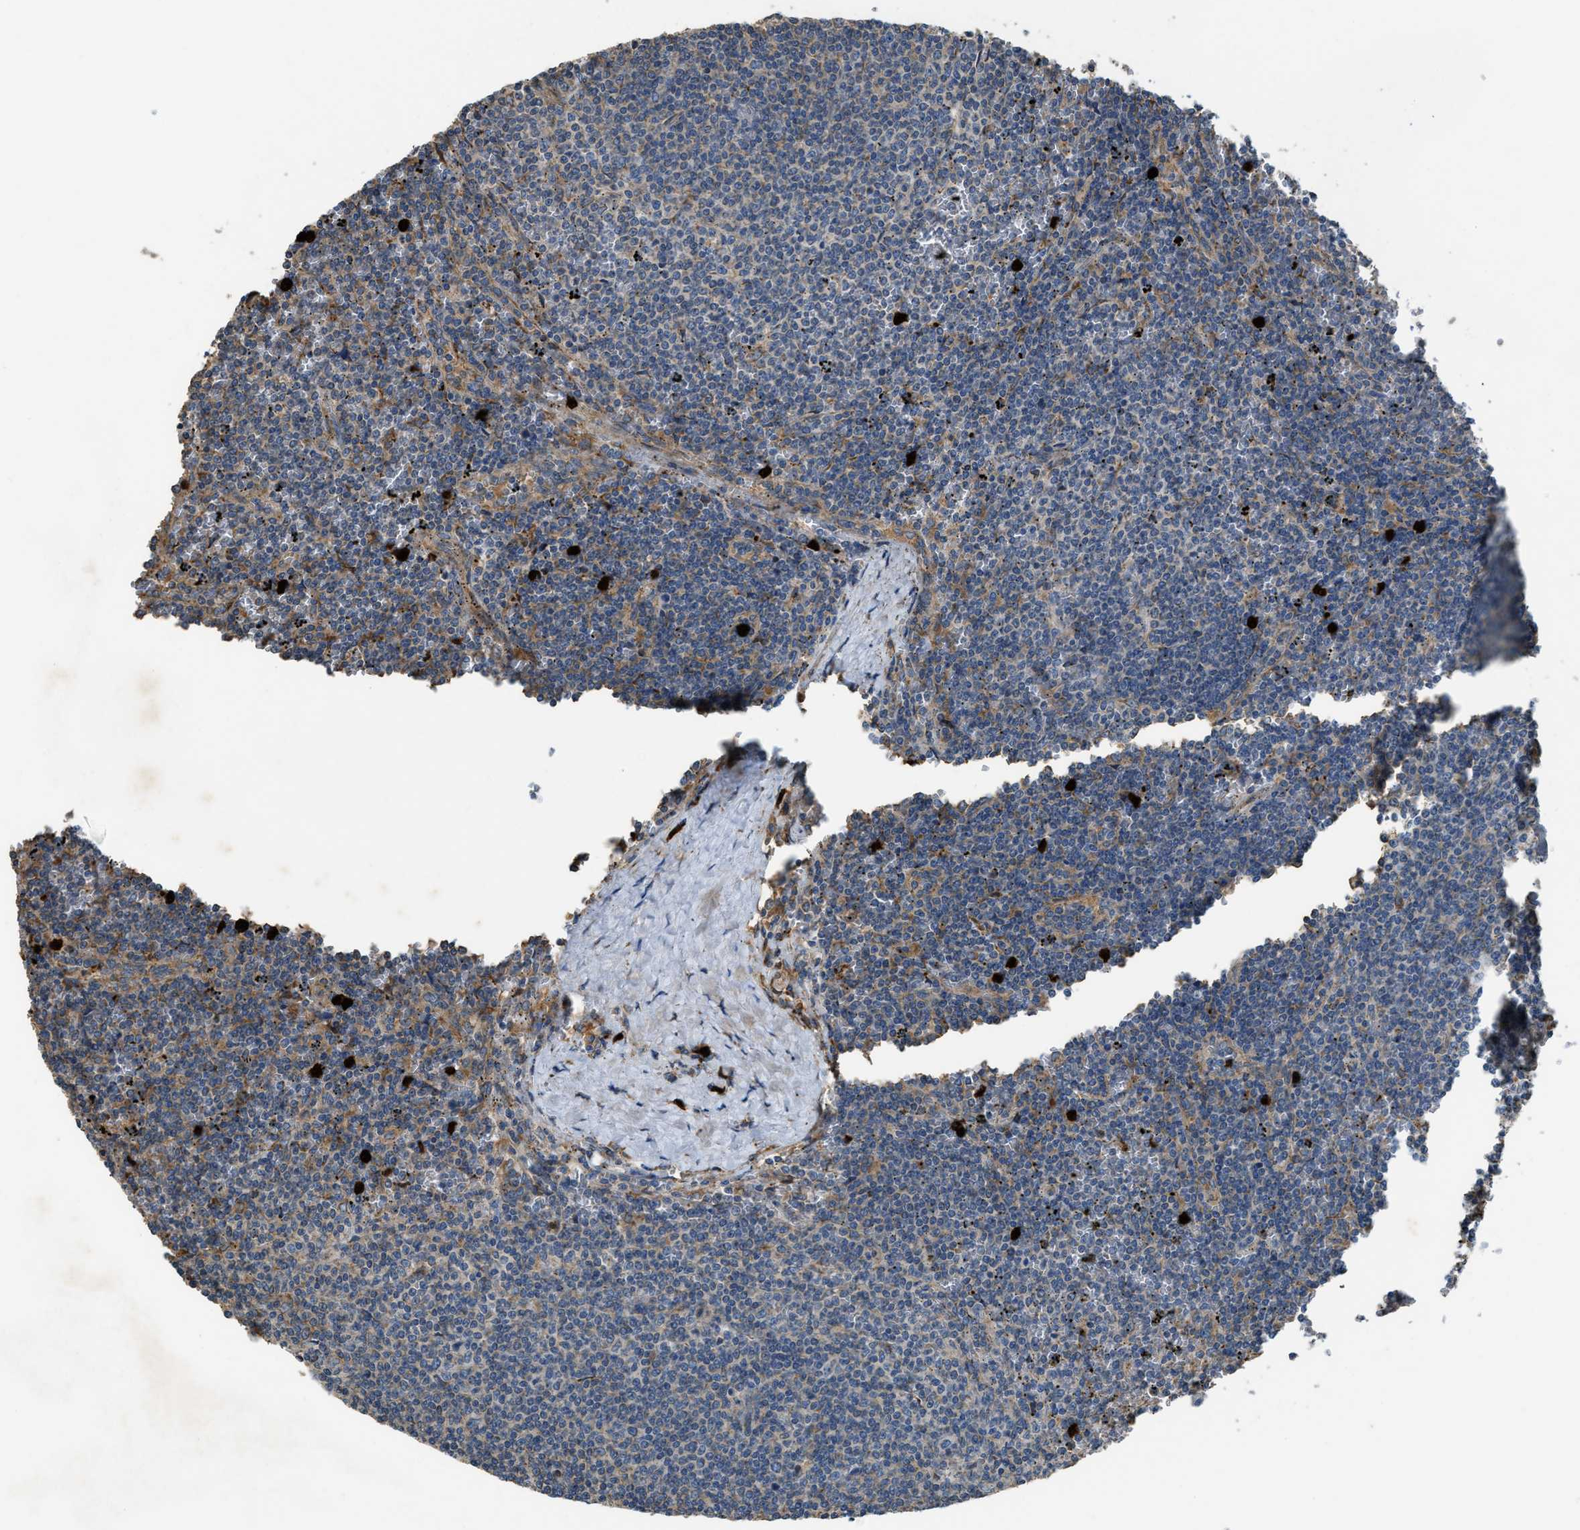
{"staining": {"intensity": "weak", "quantity": "<25%", "location": "cytoplasmic/membranous"}, "tissue": "lymphoma", "cell_type": "Tumor cells", "image_type": "cancer", "snomed": [{"axis": "morphology", "description": "Malignant lymphoma, non-Hodgkin's type, Low grade"}, {"axis": "topography", "description": "Spleen"}], "caption": "The immunohistochemistry photomicrograph has no significant expression in tumor cells of lymphoma tissue. (DAB (3,3'-diaminobenzidine) IHC with hematoxylin counter stain).", "gene": "TMEM68", "patient": {"sex": "female", "age": 50}}